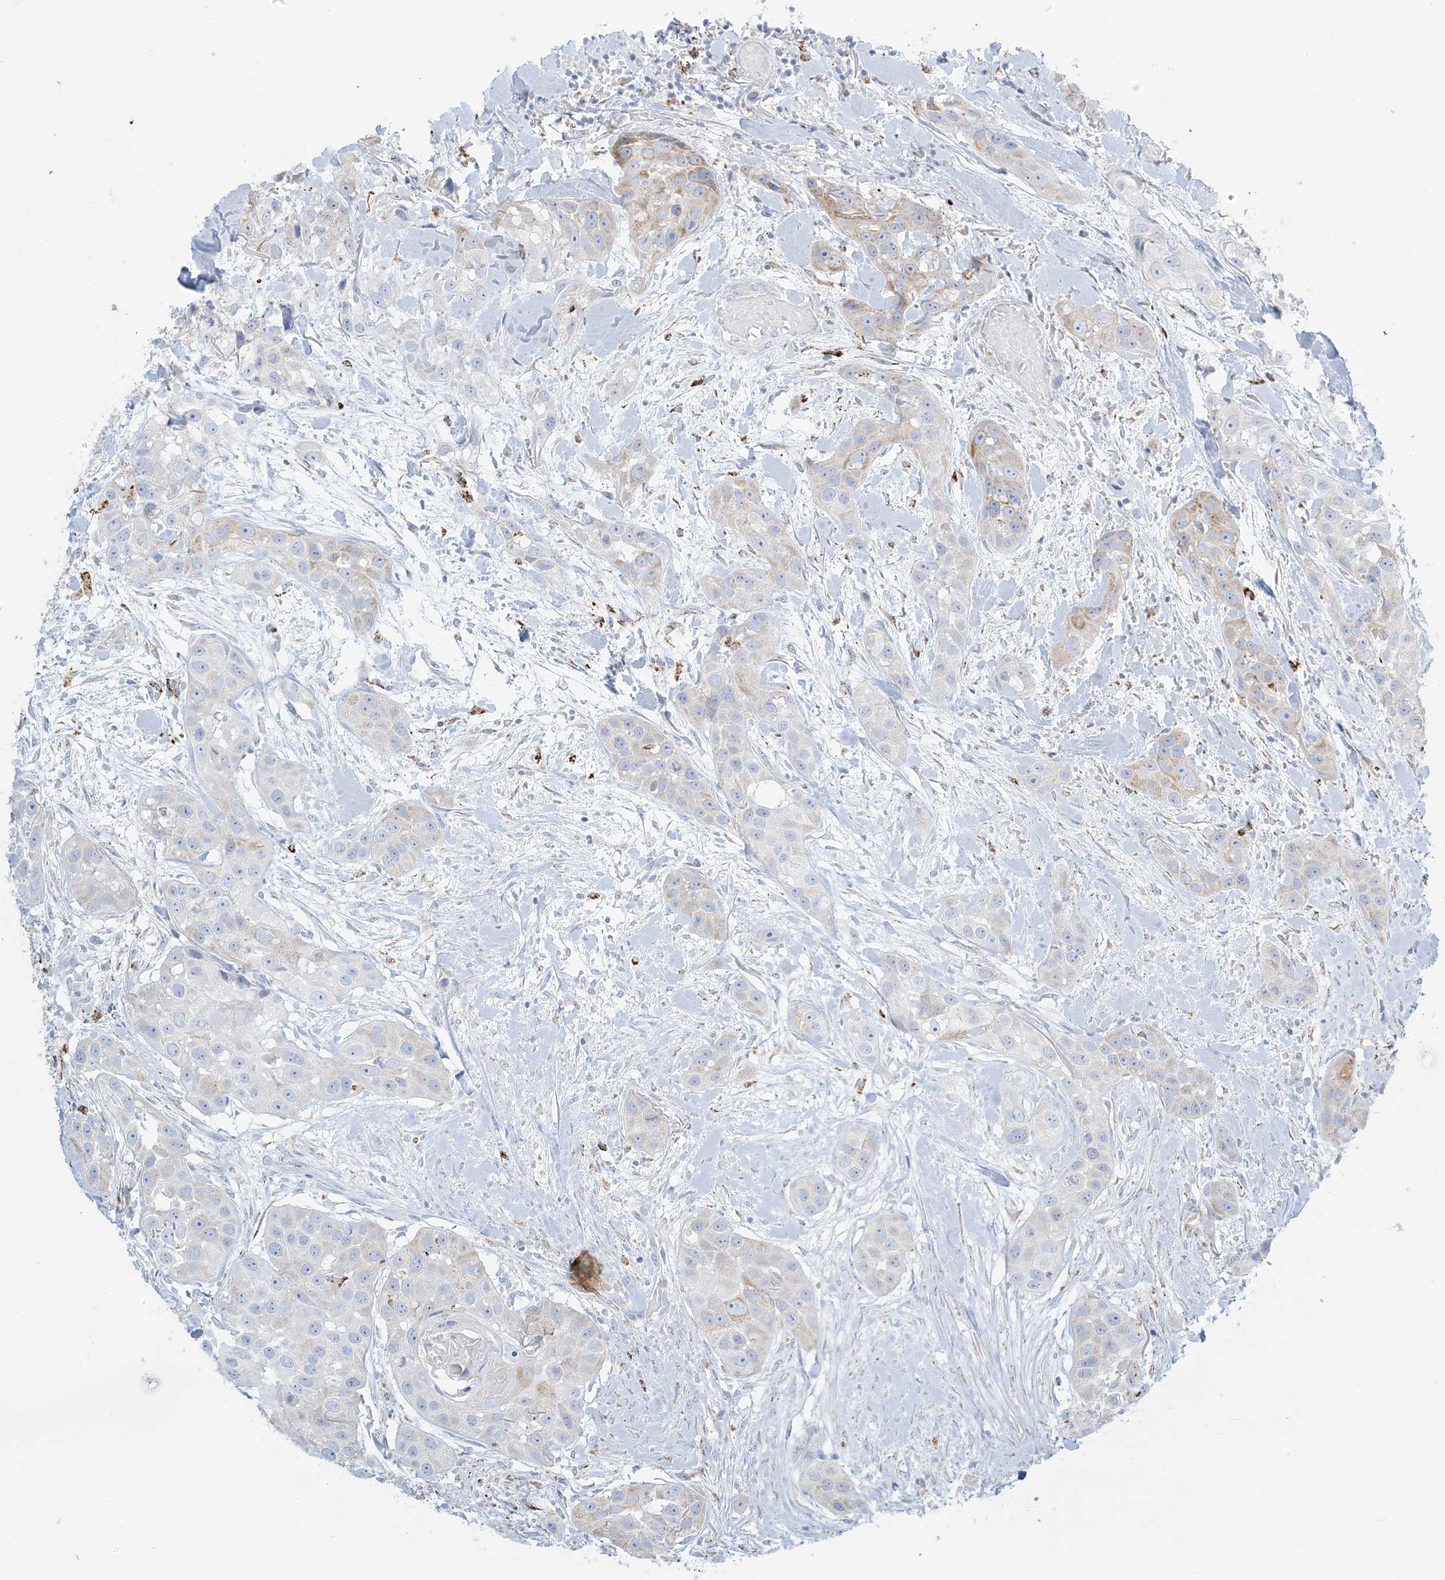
{"staining": {"intensity": "weak", "quantity": "<25%", "location": "cytoplasmic/membranous"}, "tissue": "head and neck cancer", "cell_type": "Tumor cells", "image_type": "cancer", "snomed": [{"axis": "morphology", "description": "Normal tissue, NOS"}, {"axis": "morphology", "description": "Squamous cell carcinoma, NOS"}, {"axis": "topography", "description": "Skeletal muscle"}, {"axis": "topography", "description": "Head-Neck"}], "caption": "Tumor cells show no significant positivity in head and neck cancer (squamous cell carcinoma).", "gene": "ZDHHC4", "patient": {"sex": "male", "age": 51}}